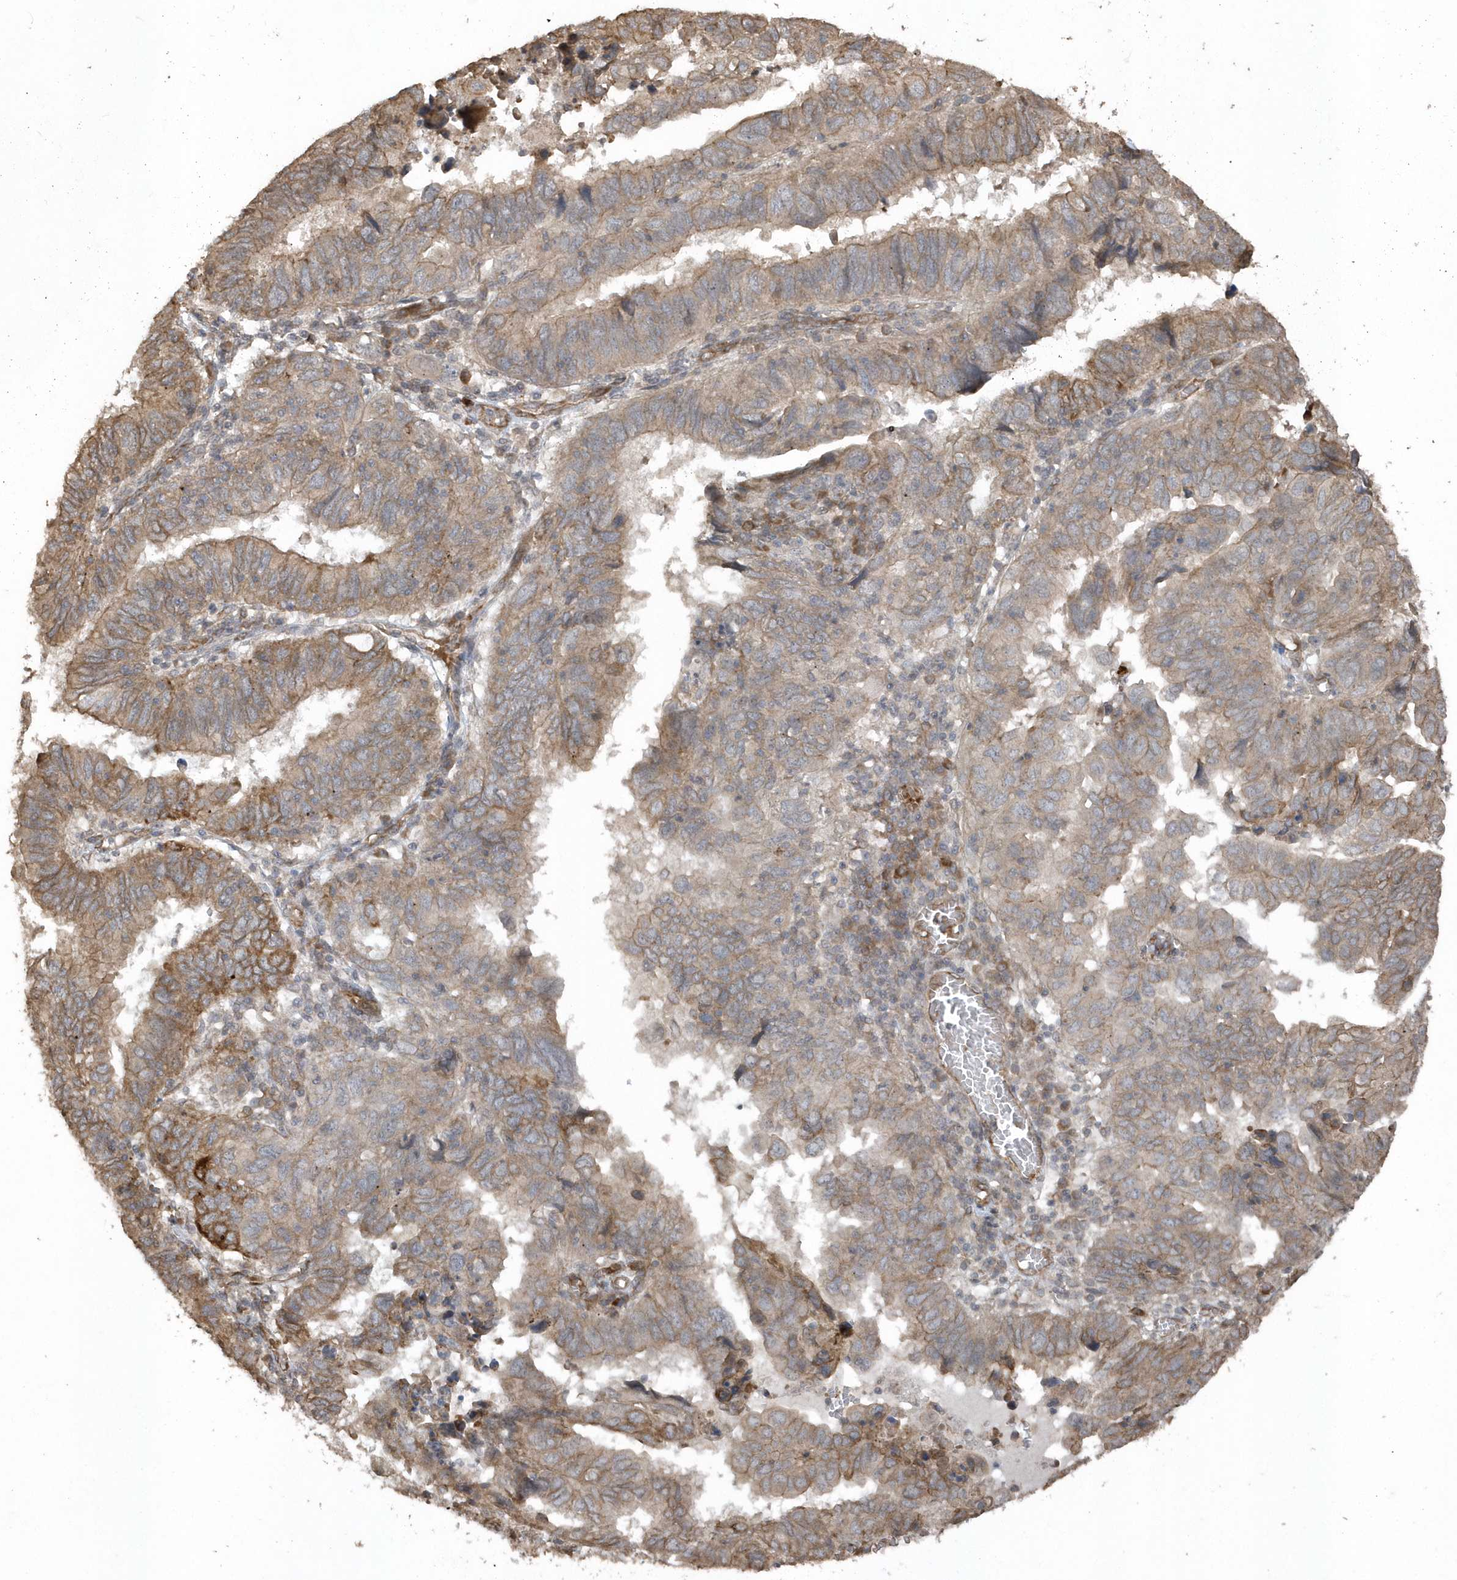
{"staining": {"intensity": "moderate", "quantity": "25%-75%", "location": "cytoplasmic/membranous"}, "tissue": "endometrial cancer", "cell_type": "Tumor cells", "image_type": "cancer", "snomed": [{"axis": "morphology", "description": "Adenocarcinoma, NOS"}, {"axis": "topography", "description": "Uterus"}], "caption": "Endometrial cancer (adenocarcinoma) stained with a brown dye displays moderate cytoplasmic/membranous positive expression in approximately 25%-75% of tumor cells.", "gene": "HERPUD1", "patient": {"sex": "female", "age": 77}}